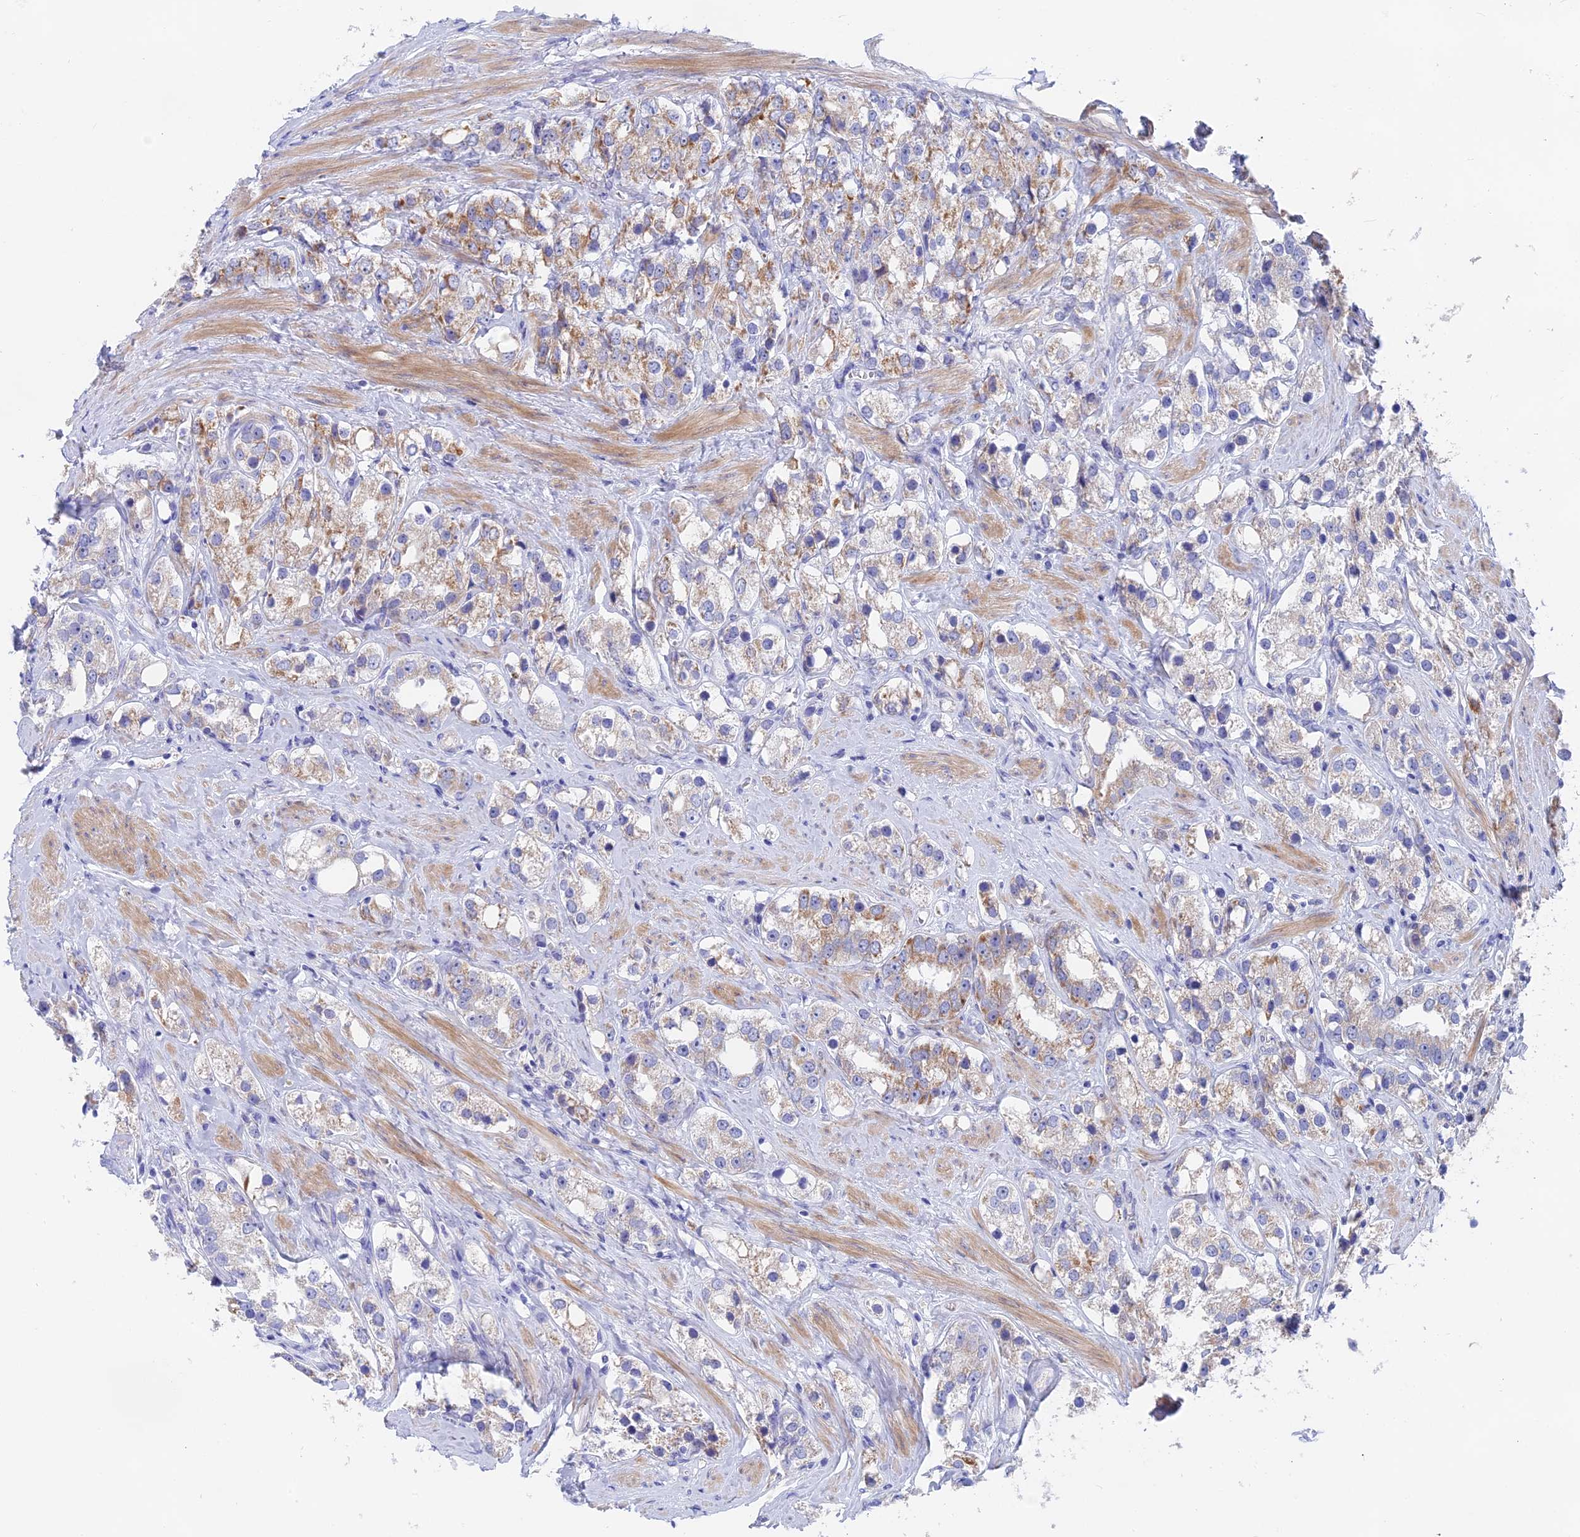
{"staining": {"intensity": "moderate", "quantity": "<25%", "location": "cytoplasmic/membranous"}, "tissue": "prostate cancer", "cell_type": "Tumor cells", "image_type": "cancer", "snomed": [{"axis": "morphology", "description": "Adenocarcinoma, NOS"}, {"axis": "topography", "description": "Prostate"}], "caption": "IHC of human prostate cancer (adenocarcinoma) displays low levels of moderate cytoplasmic/membranous positivity in about <25% of tumor cells.", "gene": "GLB1L", "patient": {"sex": "male", "age": 79}}